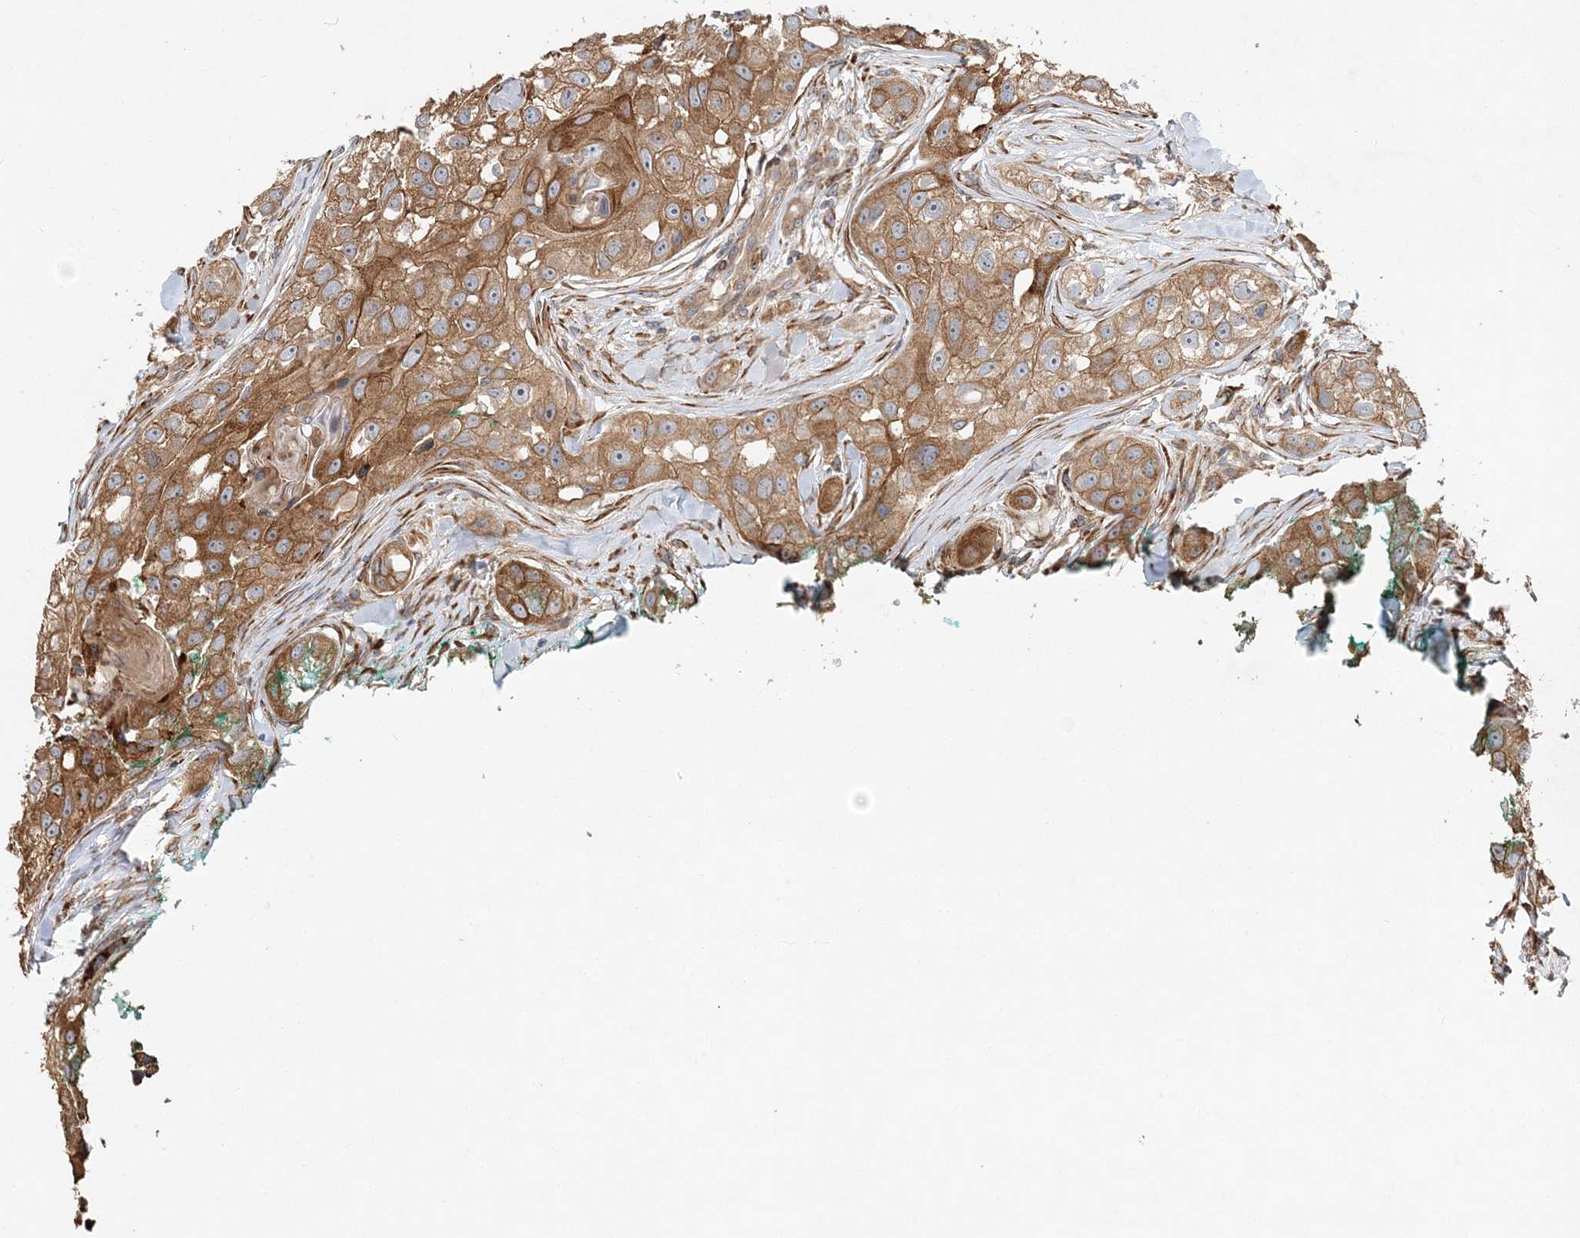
{"staining": {"intensity": "moderate", "quantity": ">75%", "location": "cytoplasmic/membranous"}, "tissue": "head and neck cancer", "cell_type": "Tumor cells", "image_type": "cancer", "snomed": [{"axis": "morphology", "description": "Normal tissue, NOS"}, {"axis": "morphology", "description": "Squamous cell carcinoma, NOS"}, {"axis": "topography", "description": "Skeletal muscle"}, {"axis": "topography", "description": "Head-Neck"}], "caption": "This micrograph reveals immunohistochemistry (IHC) staining of head and neck cancer (squamous cell carcinoma), with medium moderate cytoplasmic/membranous staining in approximately >75% of tumor cells.", "gene": "ZFYVE16", "patient": {"sex": "male", "age": 51}}